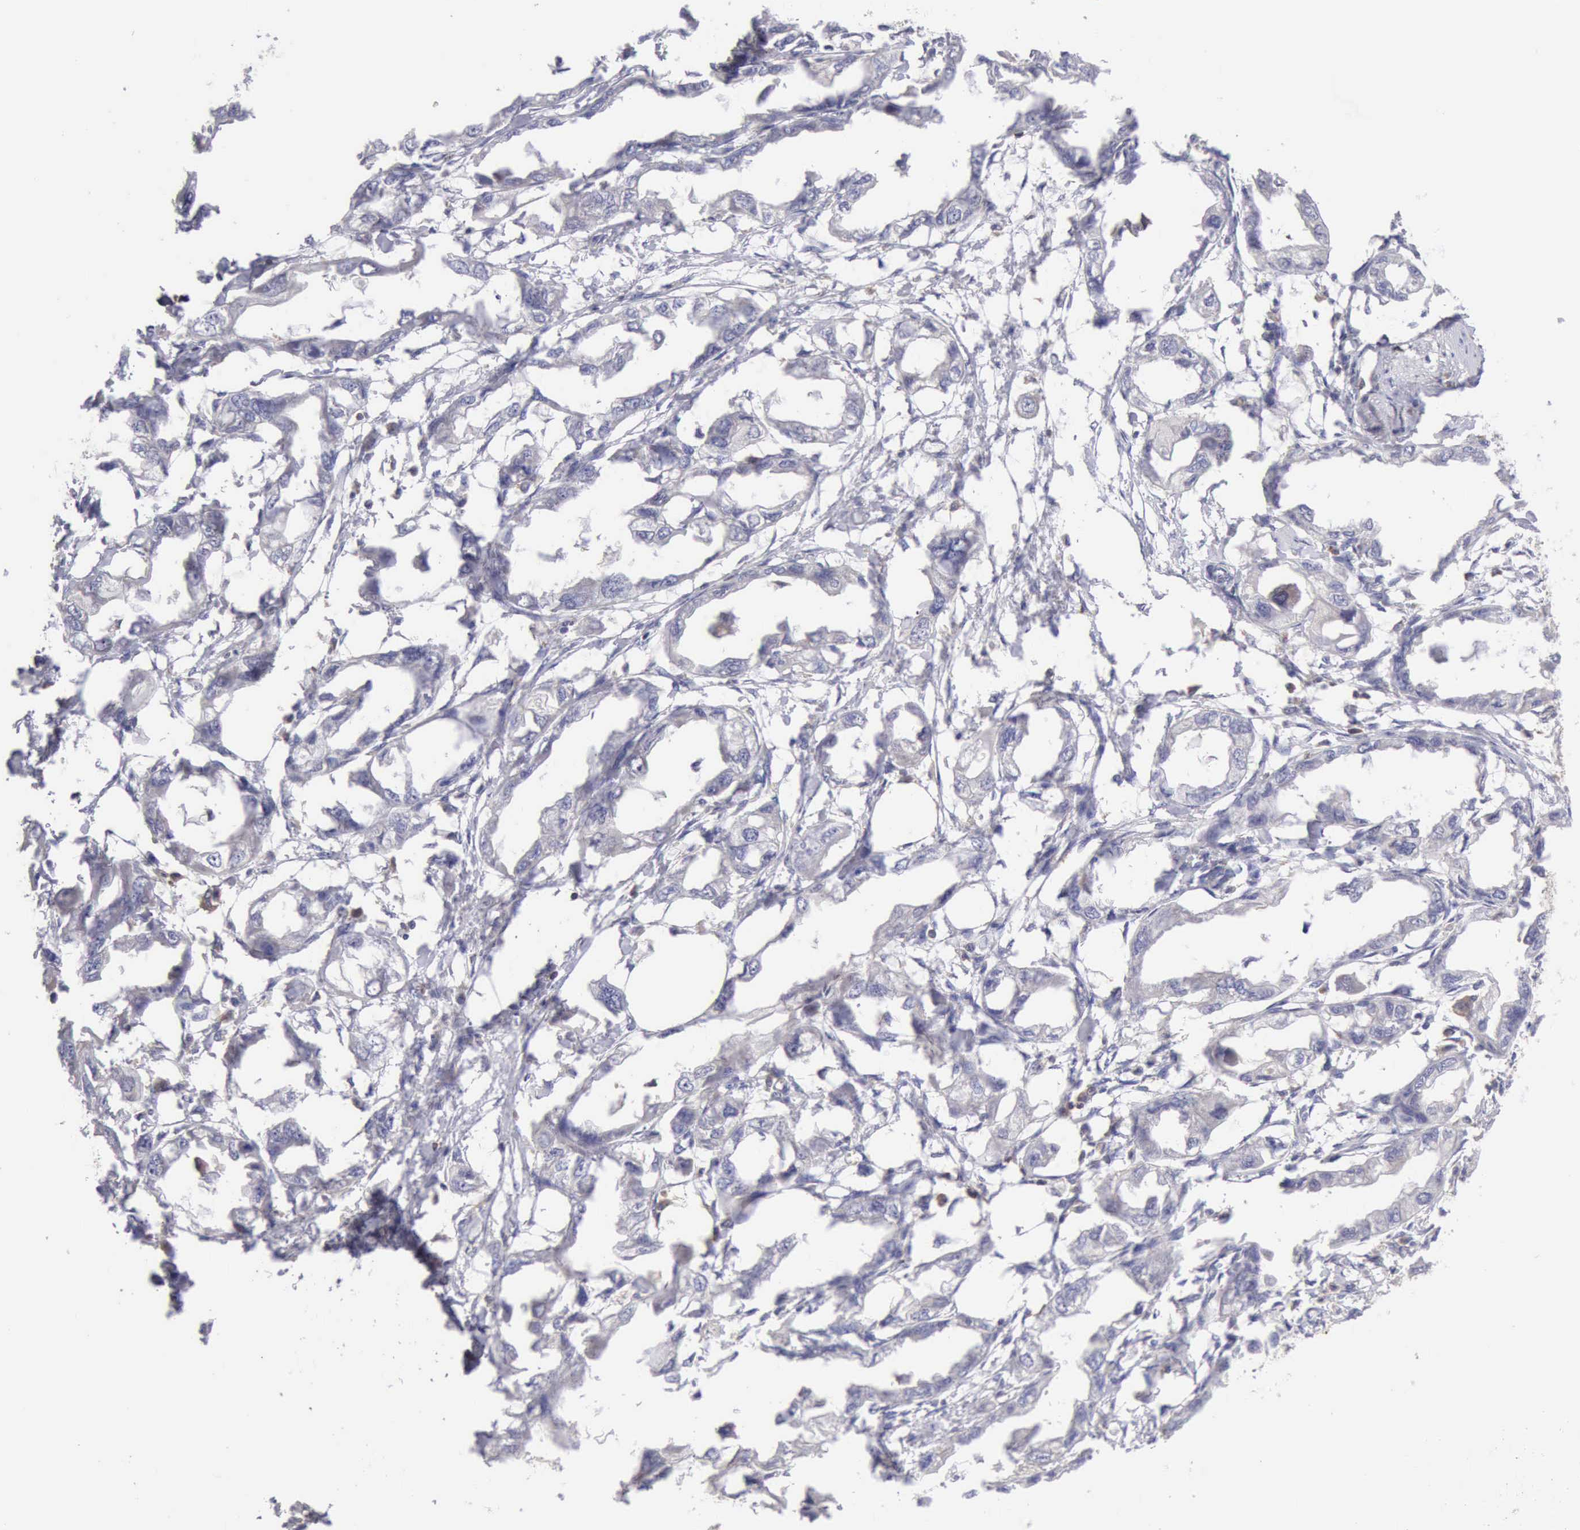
{"staining": {"intensity": "negative", "quantity": "none", "location": "none"}, "tissue": "endometrial cancer", "cell_type": "Tumor cells", "image_type": "cancer", "snomed": [{"axis": "morphology", "description": "Adenocarcinoma, NOS"}, {"axis": "topography", "description": "Endometrium"}], "caption": "The photomicrograph reveals no significant expression in tumor cells of adenocarcinoma (endometrial).", "gene": "SASH3", "patient": {"sex": "female", "age": 67}}